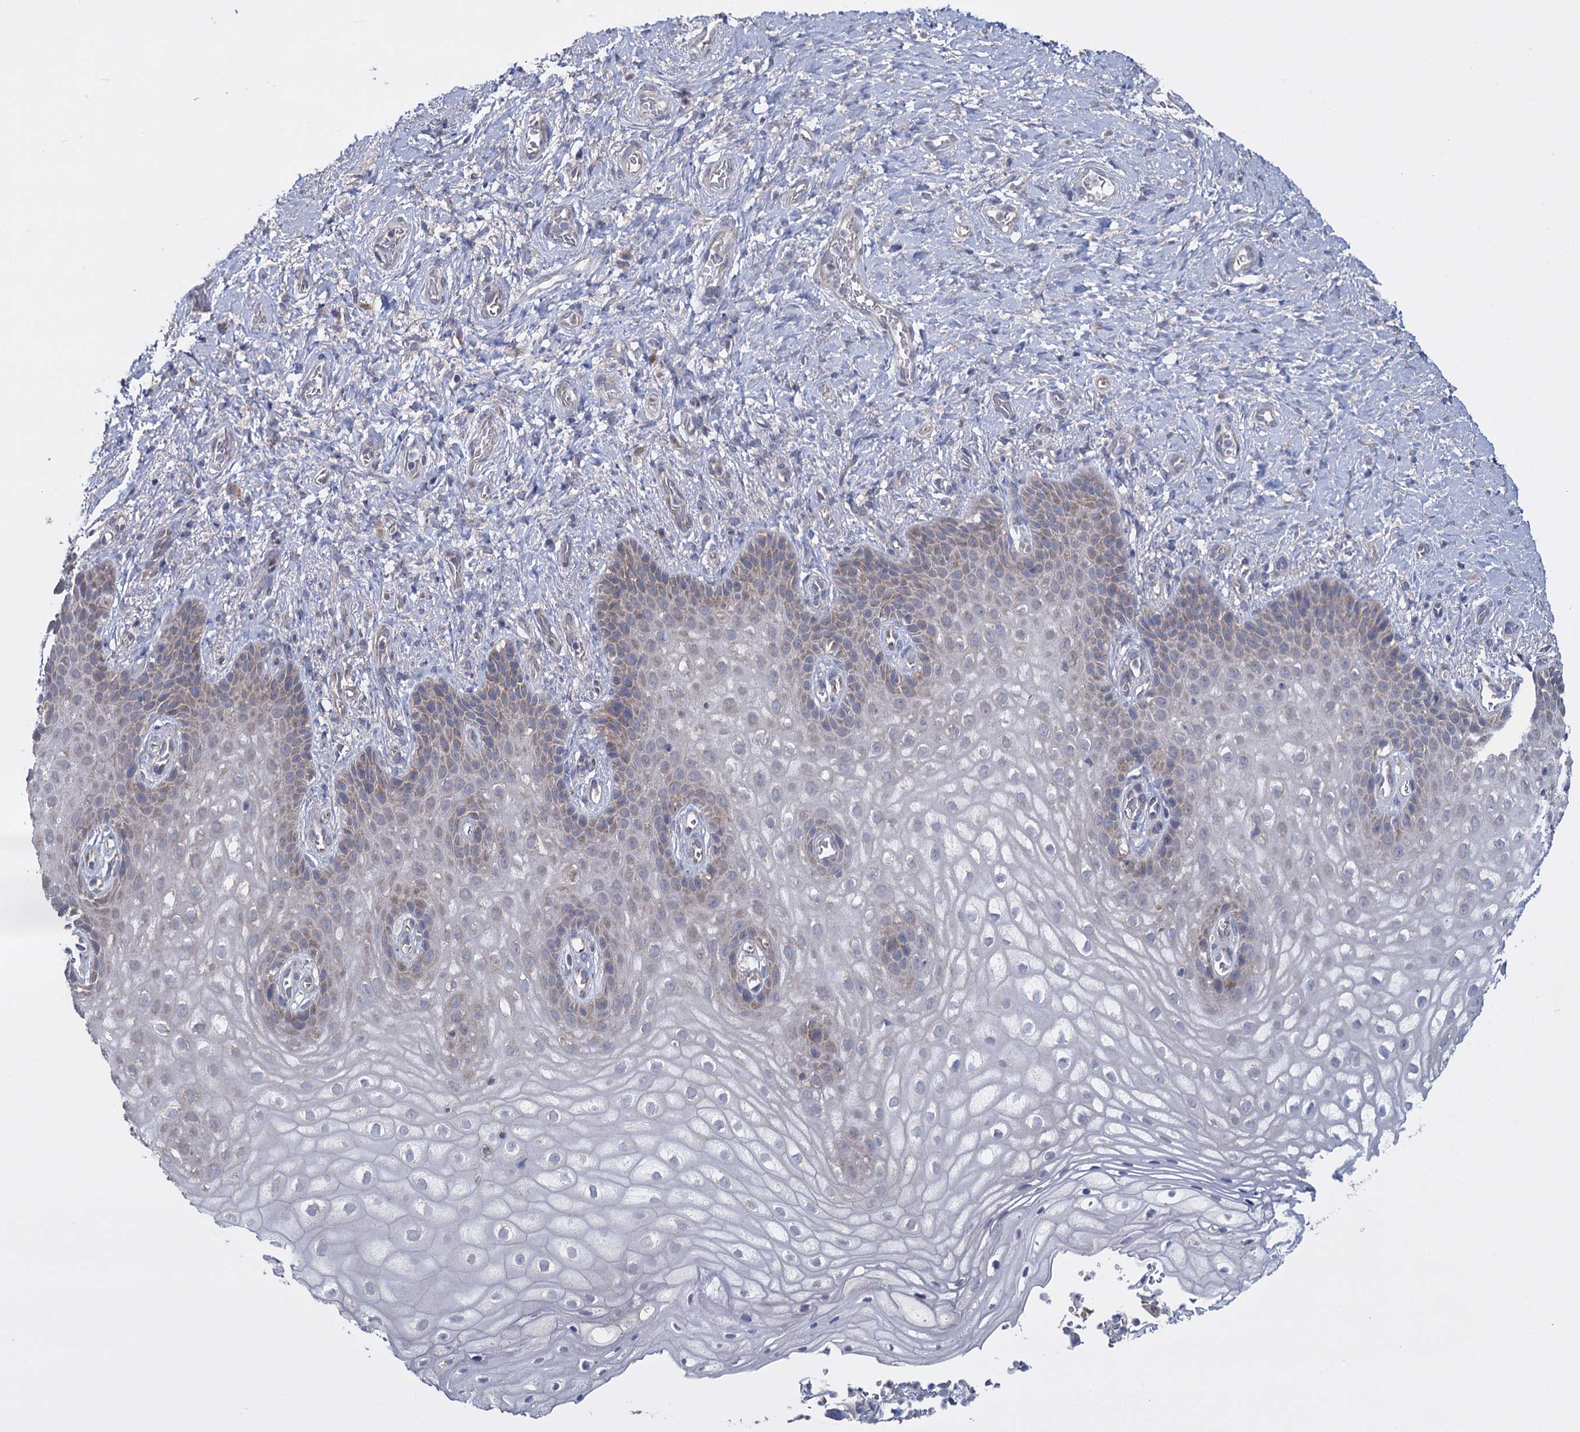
{"staining": {"intensity": "weak", "quantity": "<25%", "location": "cytoplasmic/membranous"}, "tissue": "vagina", "cell_type": "Squamous epithelial cells", "image_type": "normal", "snomed": [{"axis": "morphology", "description": "Normal tissue, NOS"}, {"axis": "topography", "description": "Vagina"}], "caption": "Immunohistochemistry of unremarkable vagina shows no positivity in squamous epithelial cells. (DAB (3,3'-diaminobenzidine) IHC with hematoxylin counter stain).", "gene": "GSTM2", "patient": {"sex": "female", "age": 60}}